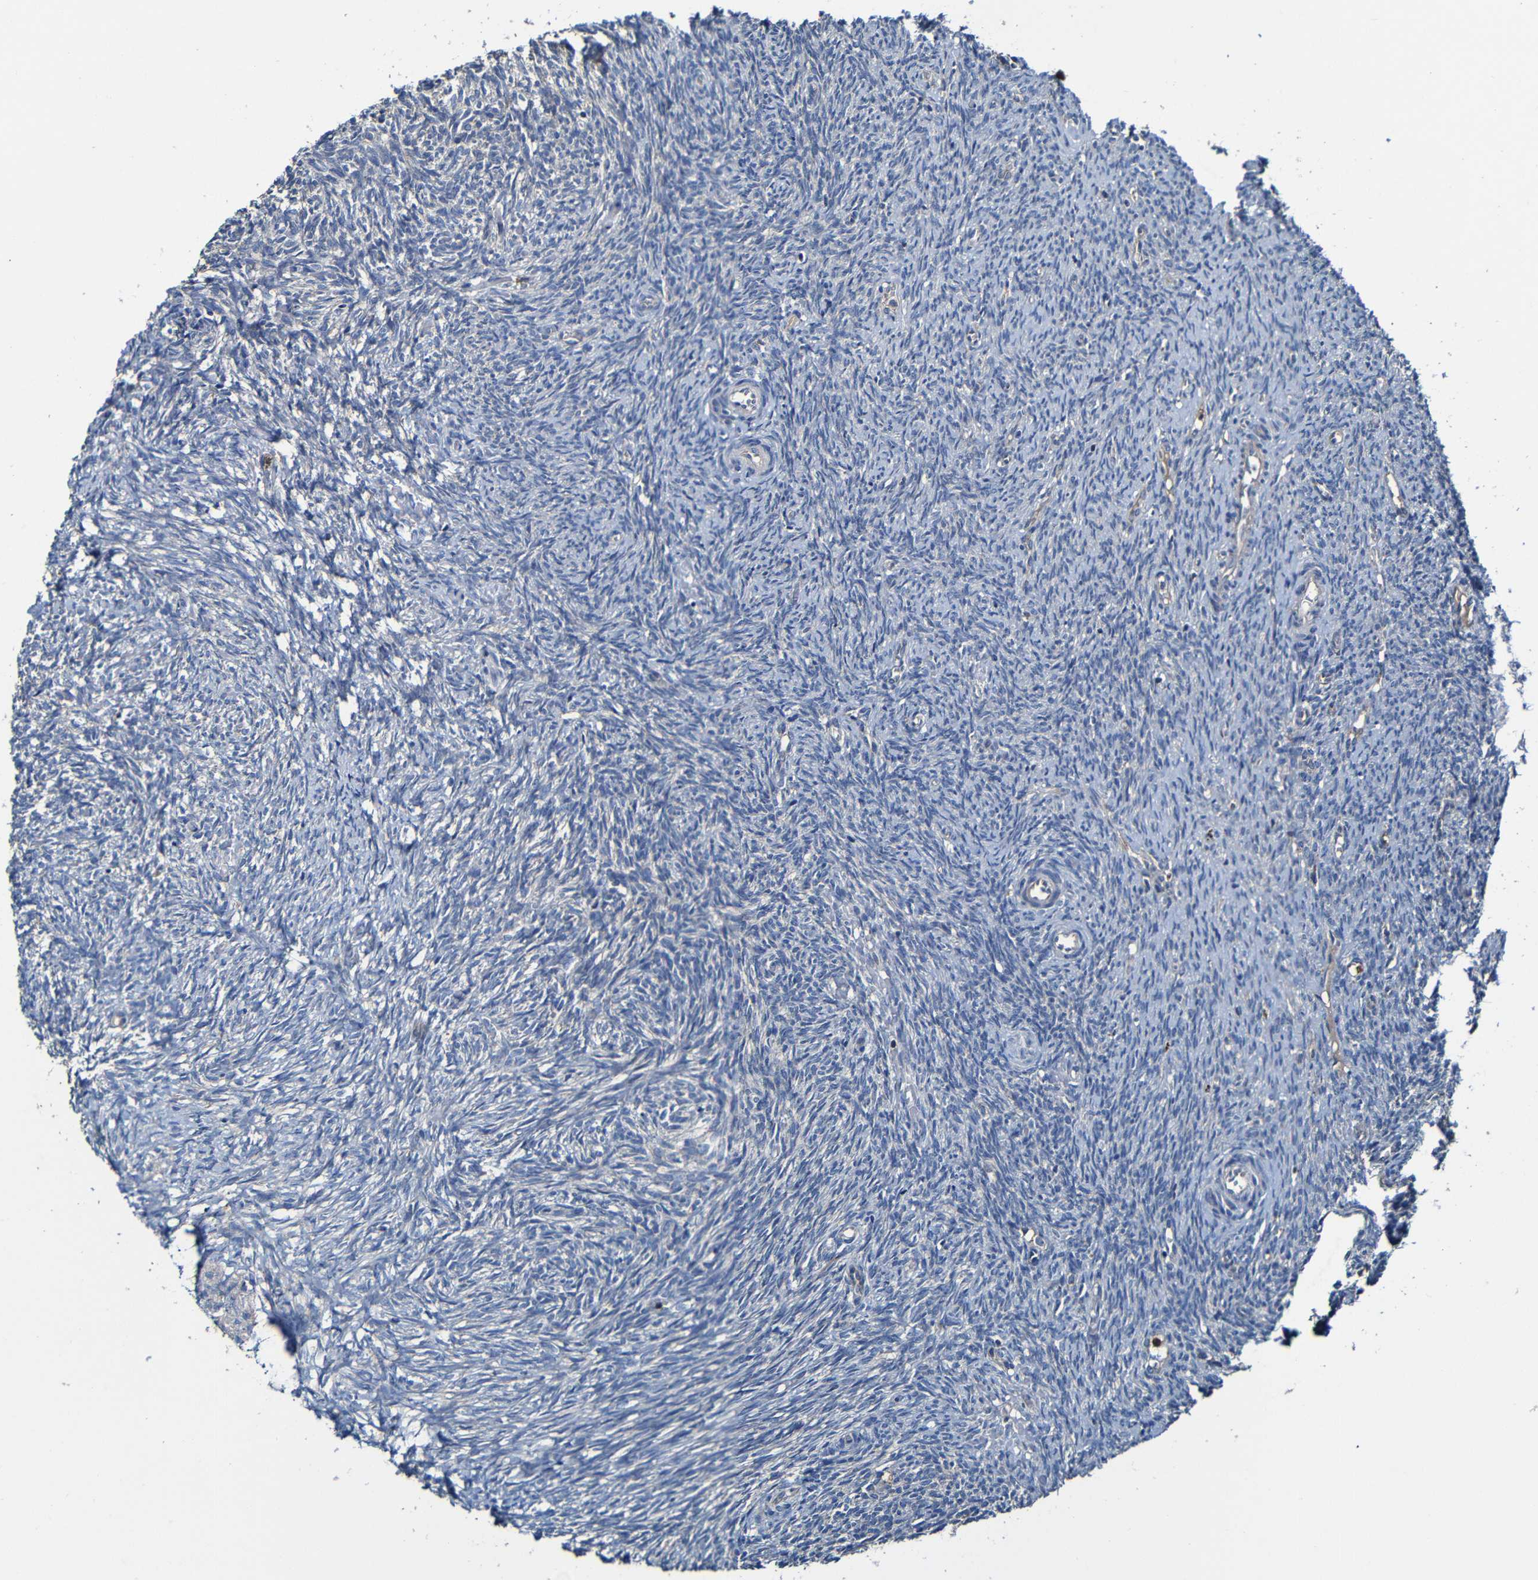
{"staining": {"intensity": "weak", "quantity": "25%-75%", "location": "cytoplasmic/membranous"}, "tissue": "ovary", "cell_type": "Follicle cells", "image_type": "normal", "snomed": [{"axis": "morphology", "description": "Normal tissue, NOS"}, {"axis": "topography", "description": "Ovary"}], "caption": "DAB (3,3'-diaminobenzidine) immunohistochemical staining of unremarkable ovary demonstrates weak cytoplasmic/membranous protein expression in about 25%-75% of follicle cells. The staining was performed using DAB, with brown indicating positive protein expression. Nuclei are stained blue with hematoxylin.", "gene": "ADAM15", "patient": {"sex": "female", "age": 41}}